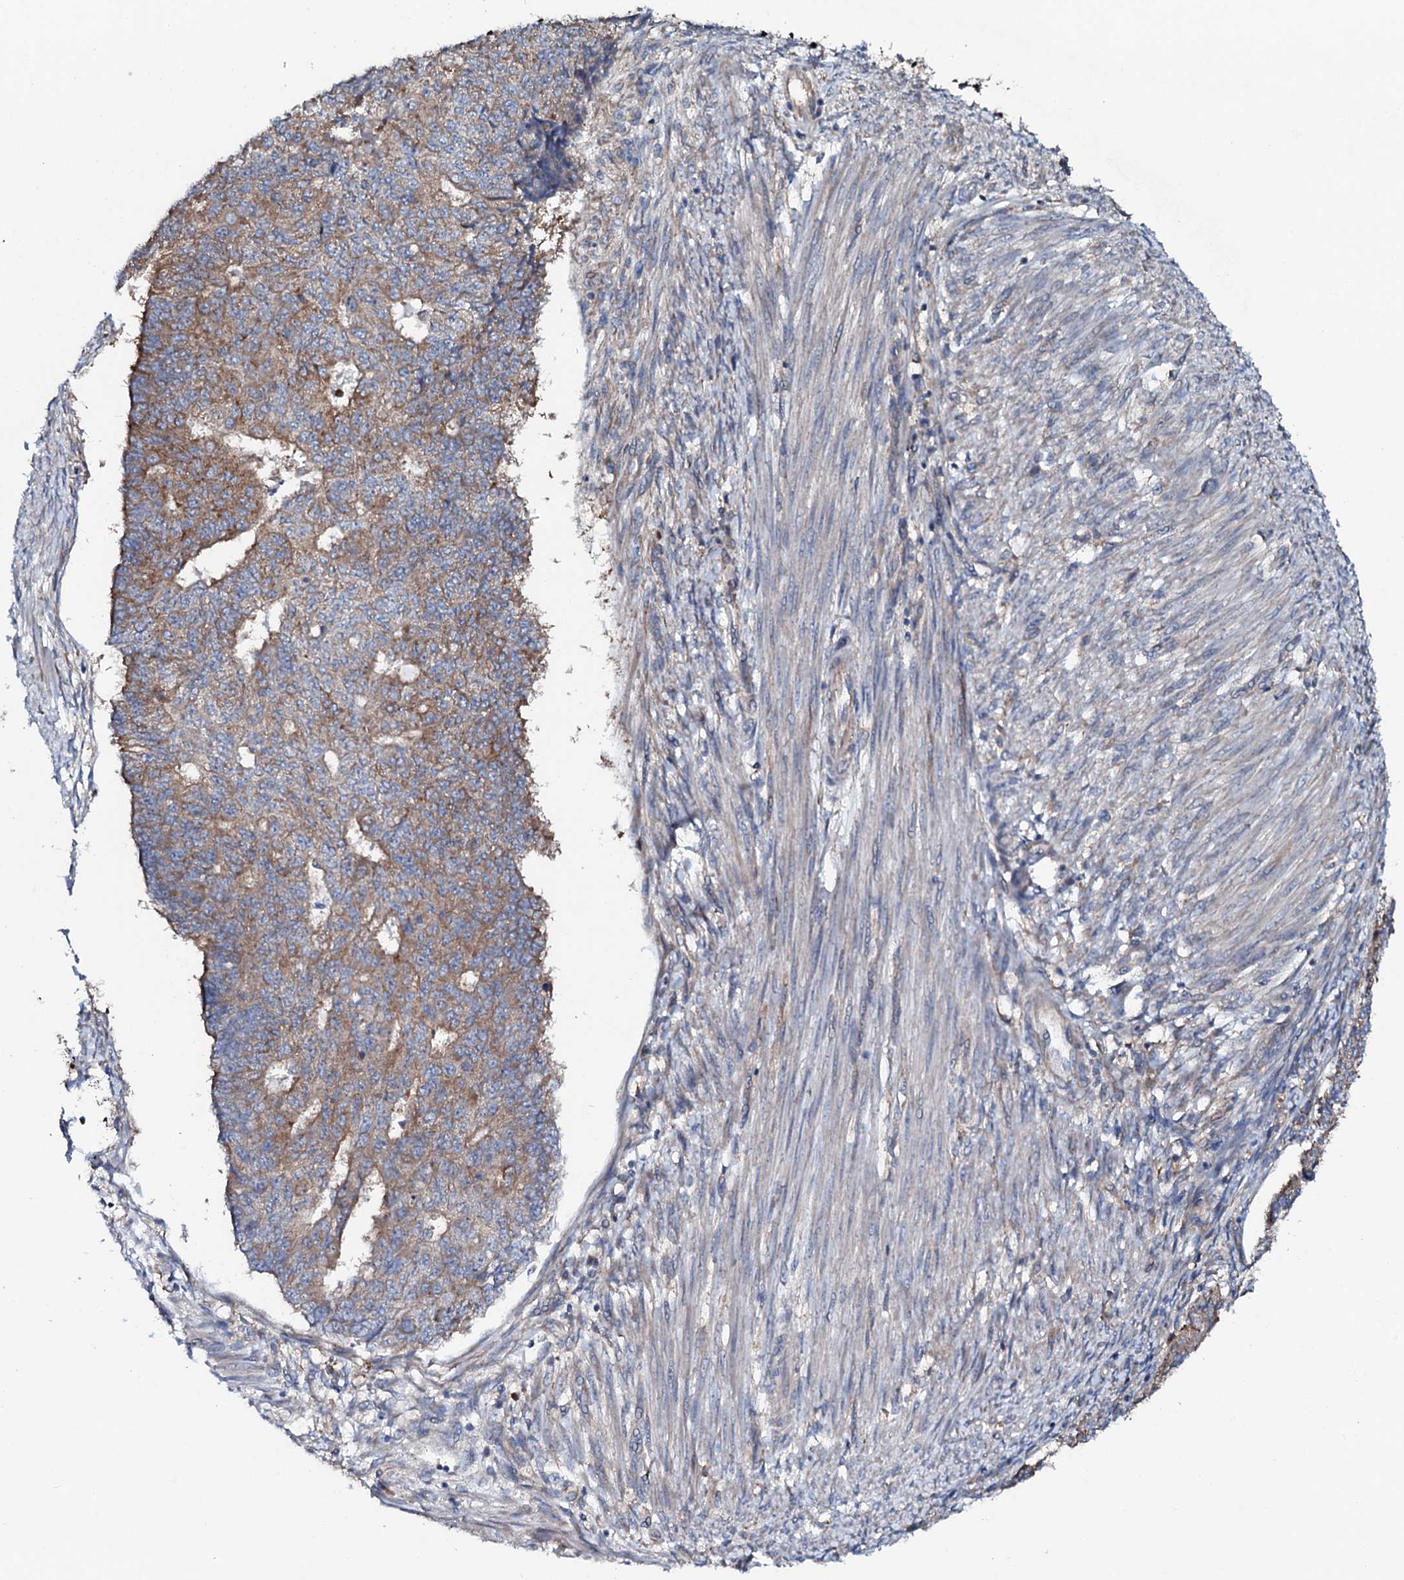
{"staining": {"intensity": "weak", "quantity": ">75%", "location": "cytoplasmic/membranous"}, "tissue": "endometrial cancer", "cell_type": "Tumor cells", "image_type": "cancer", "snomed": [{"axis": "morphology", "description": "Adenocarcinoma, NOS"}, {"axis": "topography", "description": "Endometrium"}], "caption": "Endometrial adenocarcinoma stained with DAB immunohistochemistry shows low levels of weak cytoplasmic/membranous expression in approximately >75% of tumor cells.", "gene": "P2RX4", "patient": {"sex": "female", "age": 32}}